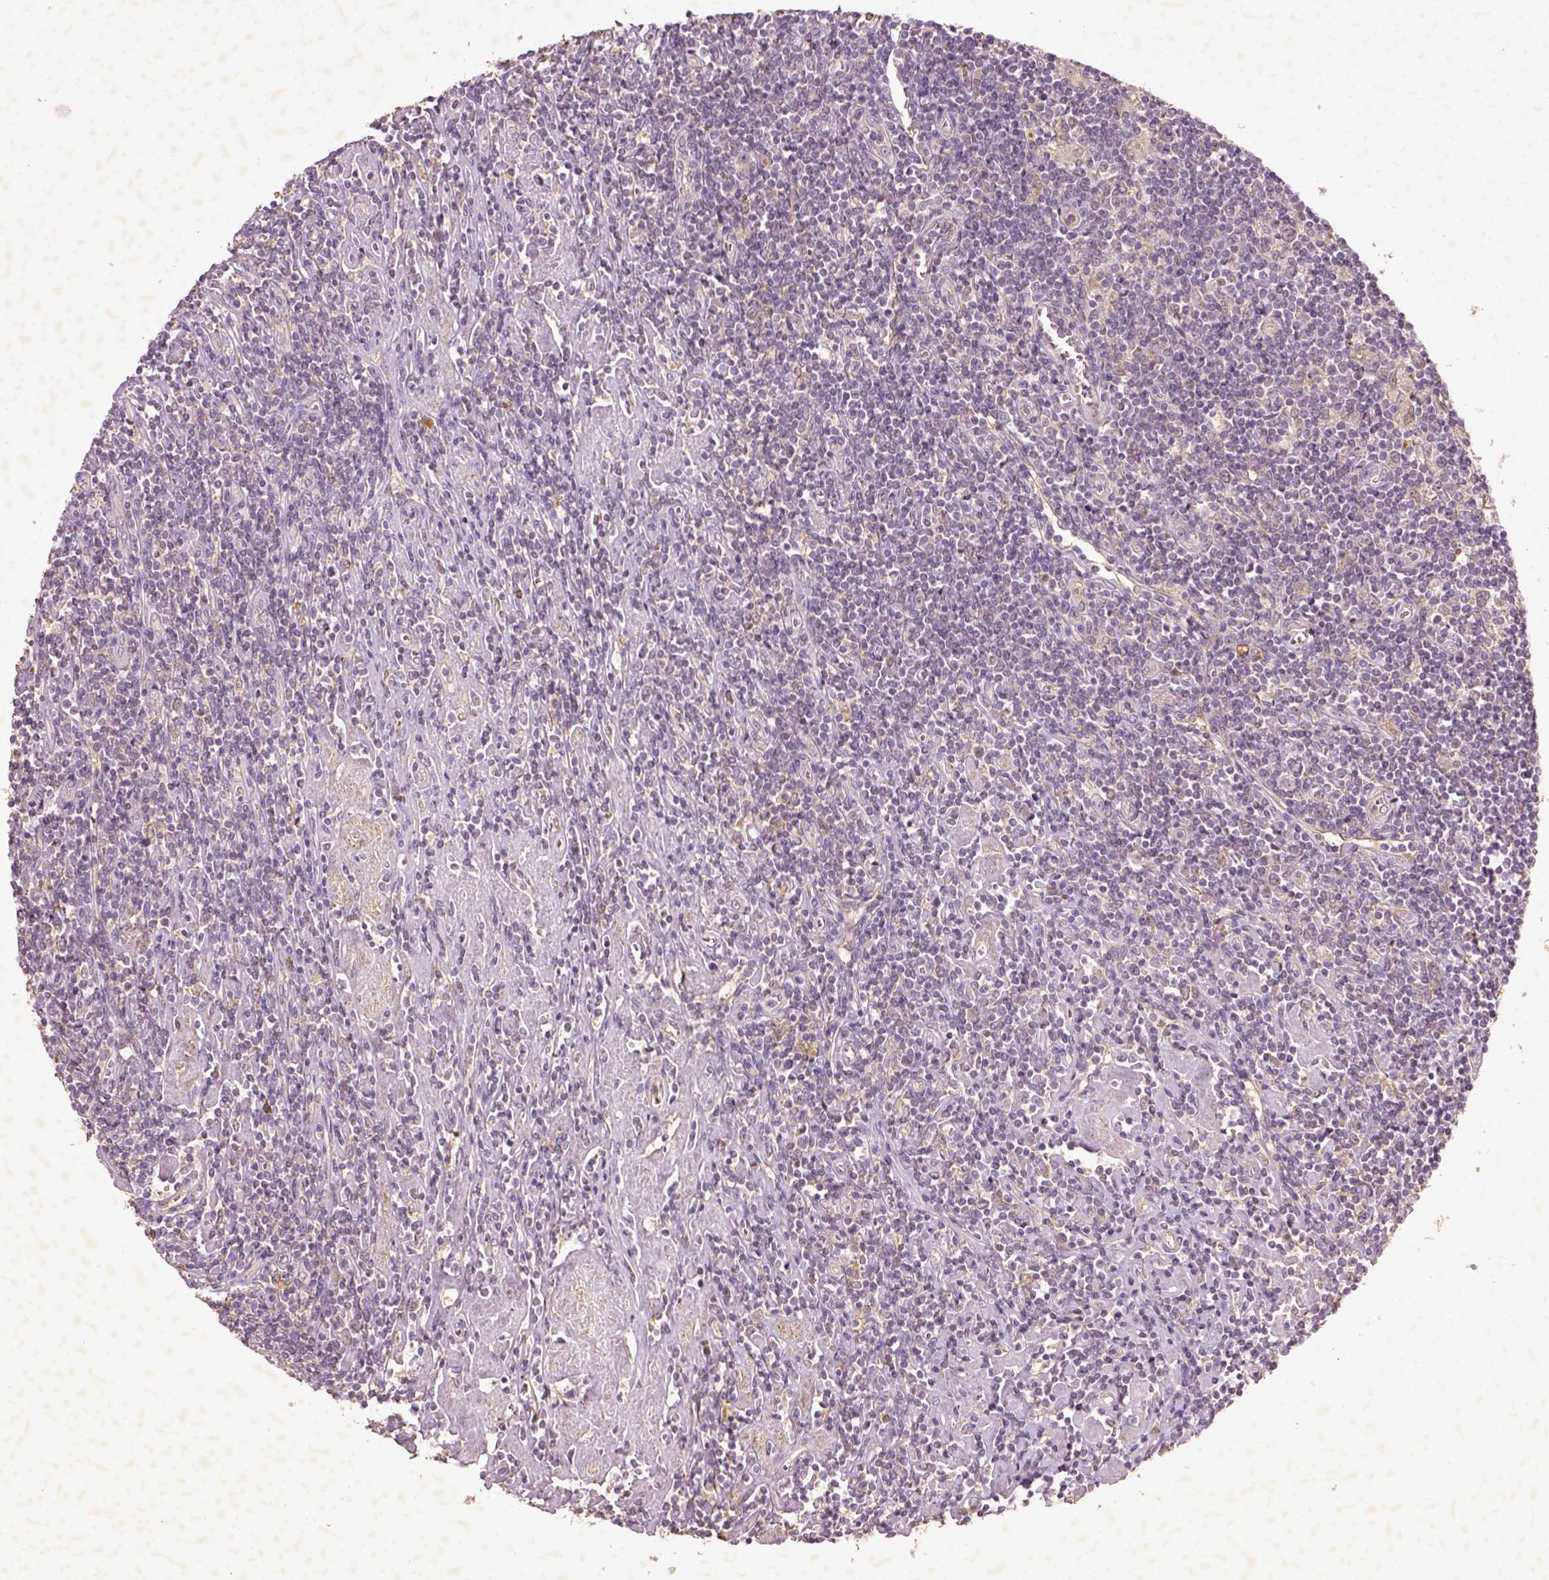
{"staining": {"intensity": "weak", "quantity": ">75%", "location": "cytoplasmic/membranous"}, "tissue": "lymphoma", "cell_type": "Tumor cells", "image_type": "cancer", "snomed": [{"axis": "morphology", "description": "Hodgkin's disease, NOS"}, {"axis": "topography", "description": "Lymph node"}], "caption": "Tumor cells demonstrate low levels of weak cytoplasmic/membranous expression in approximately >75% of cells in human Hodgkin's disease.", "gene": "AP2B1", "patient": {"sex": "male", "age": 40}}